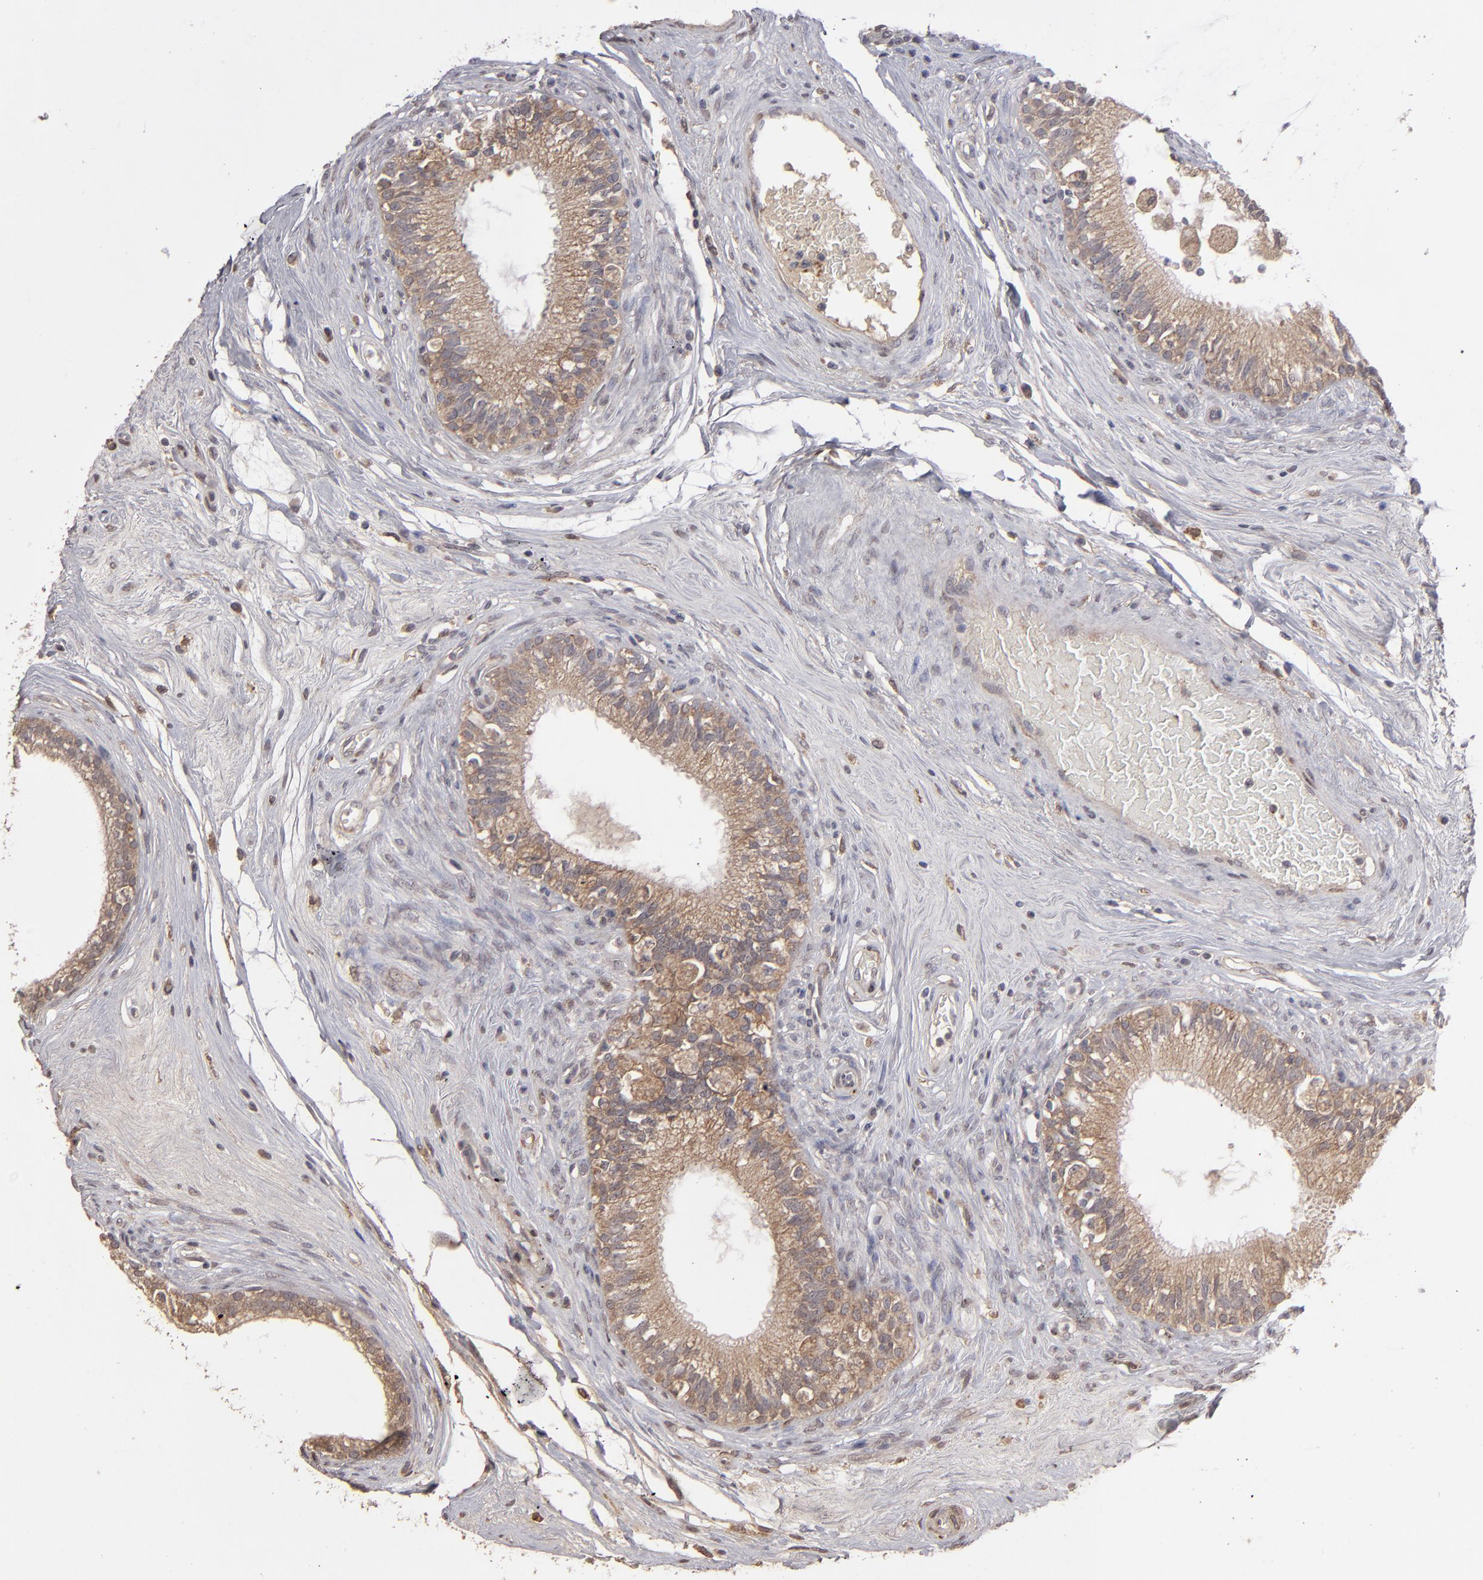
{"staining": {"intensity": "moderate", "quantity": ">75%", "location": "cytoplasmic/membranous"}, "tissue": "epididymis", "cell_type": "Glandular cells", "image_type": "normal", "snomed": [{"axis": "morphology", "description": "Normal tissue, NOS"}, {"axis": "morphology", "description": "Inflammation, NOS"}, {"axis": "topography", "description": "Epididymis"}], "caption": "Immunohistochemical staining of unremarkable epididymis exhibits medium levels of moderate cytoplasmic/membranous positivity in approximately >75% of glandular cells.", "gene": "ITGB5", "patient": {"sex": "male", "age": 84}}